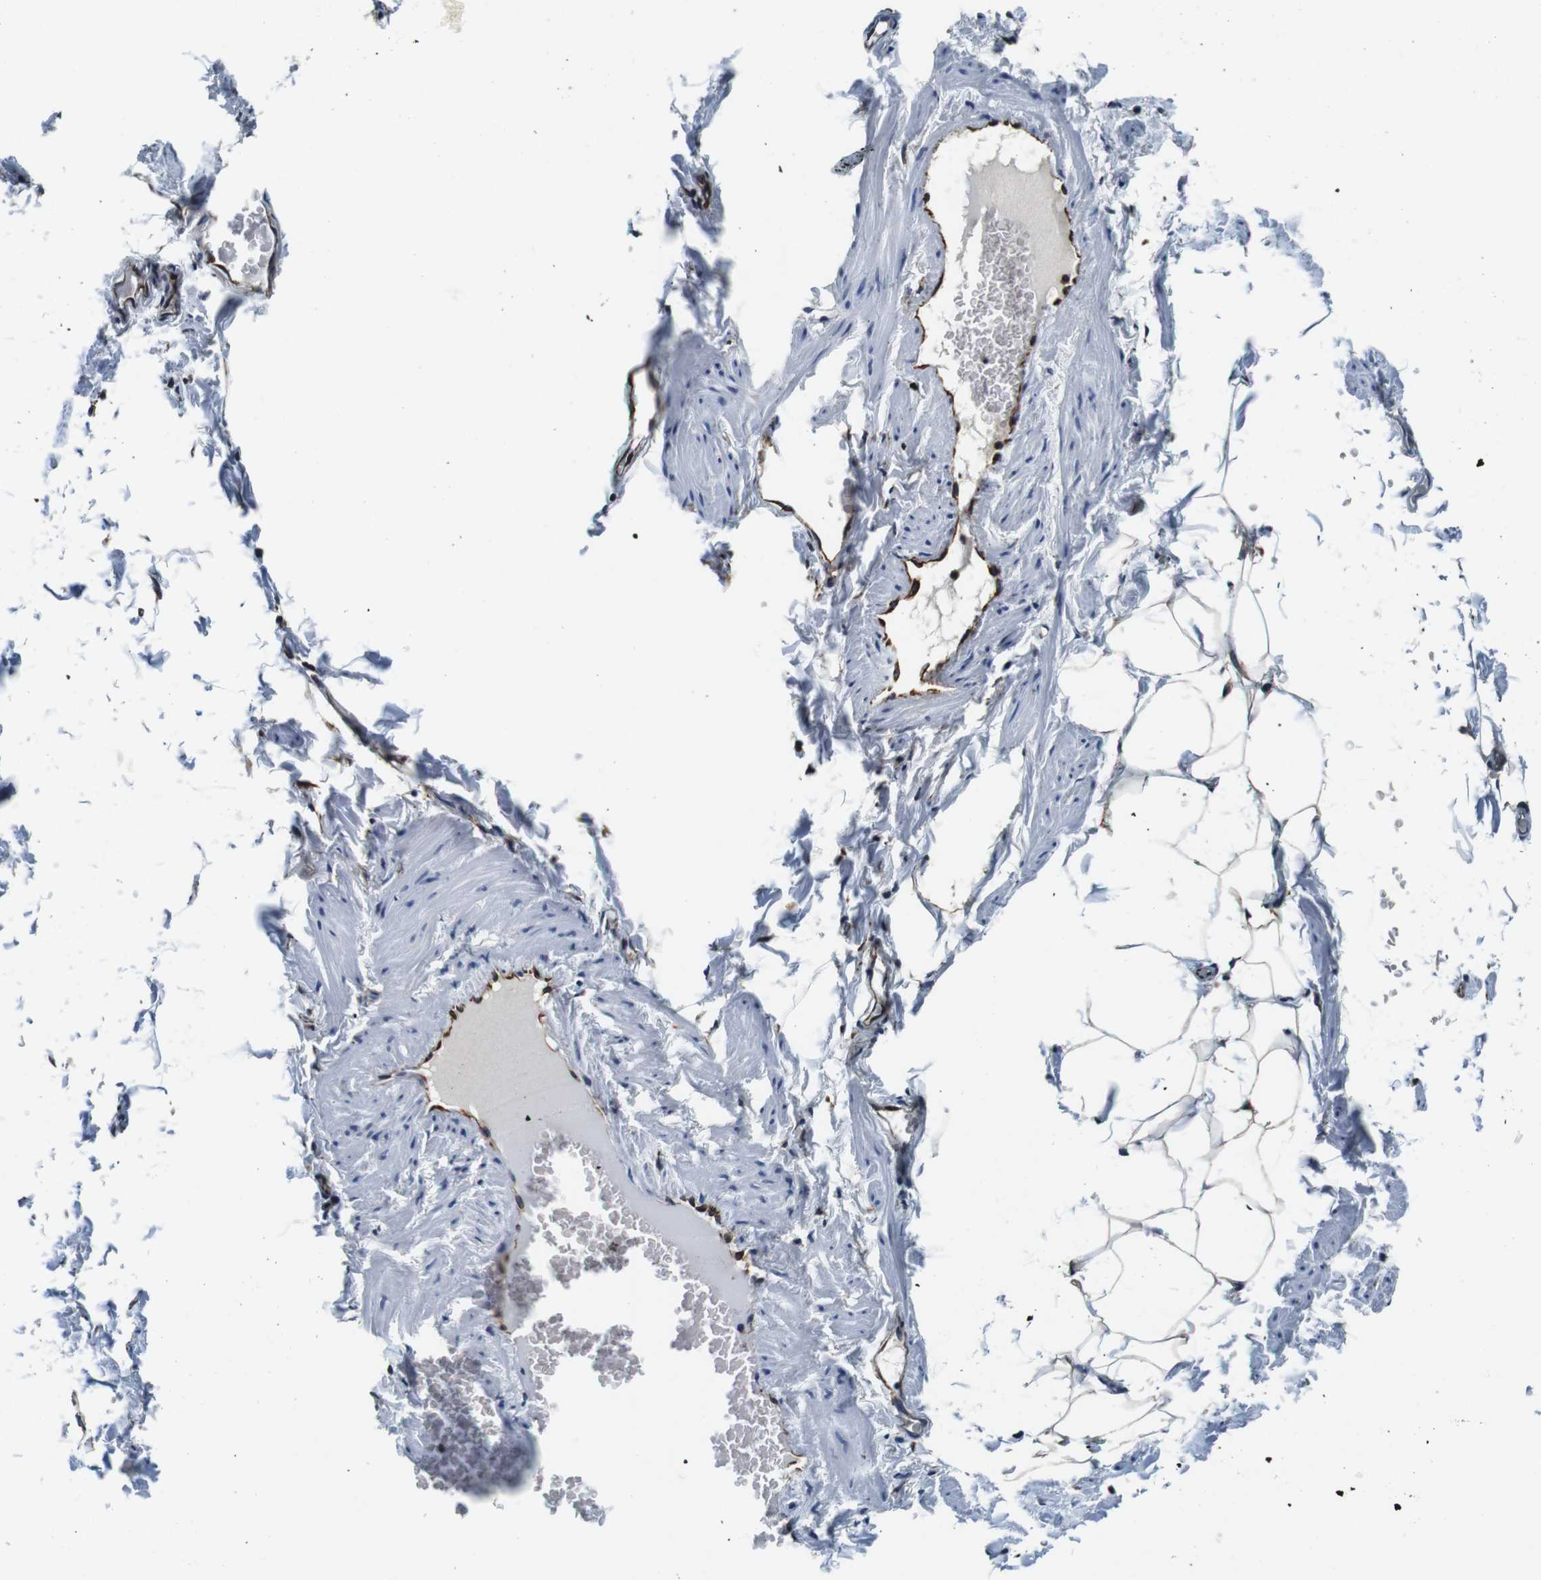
{"staining": {"intensity": "moderate", "quantity": ">75%", "location": "cytoplasmic/membranous"}, "tissue": "adipose tissue", "cell_type": "Adipocytes", "image_type": "normal", "snomed": [{"axis": "morphology", "description": "Normal tissue, NOS"}, {"axis": "topography", "description": "Vascular tissue"}], "caption": "Protein staining of unremarkable adipose tissue displays moderate cytoplasmic/membranous staining in about >75% of adipocytes.", "gene": "GJE1", "patient": {"sex": "male", "age": 41}}